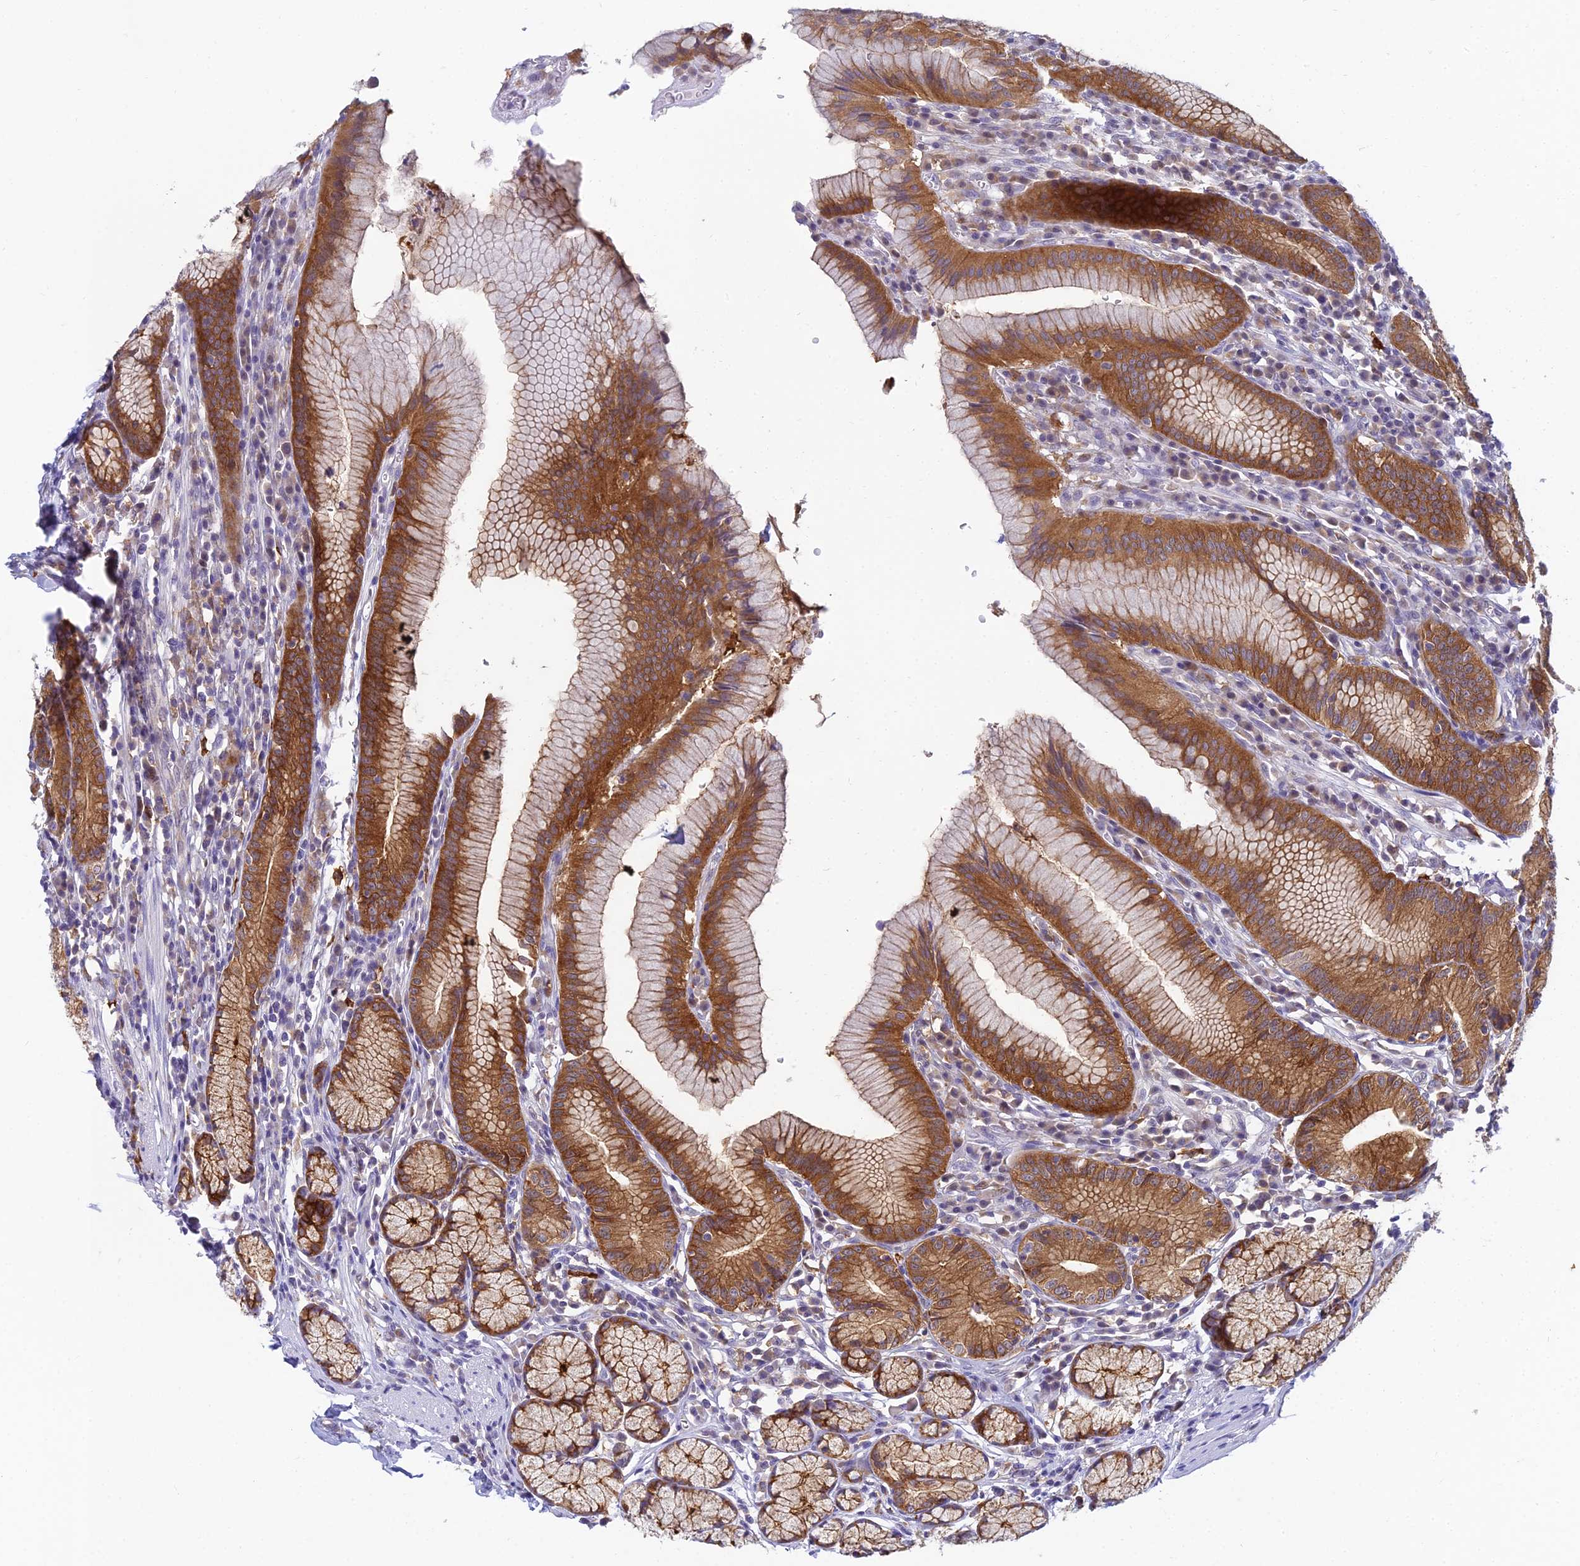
{"staining": {"intensity": "strong", "quantity": "25%-75%", "location": "cytoplasmic/membranous"}, "tissue": "stomach", "cell_type": "Glandular cells", "image_type": "normal", "snomed": [{"axis": "morphology", "description": "Normal tissue, NOS"}, {"axis": "topography", "description": "Stomach"}], "caption": "The micrograph exhibits immunohistochemical staining of unremarkable stomach. There is strong cytoplasmic/membranous positivity is identified in about 25%-75% of glandular cells.", "gene": "UBE2G1", "patient": {"sex": "male", "age": 55}}